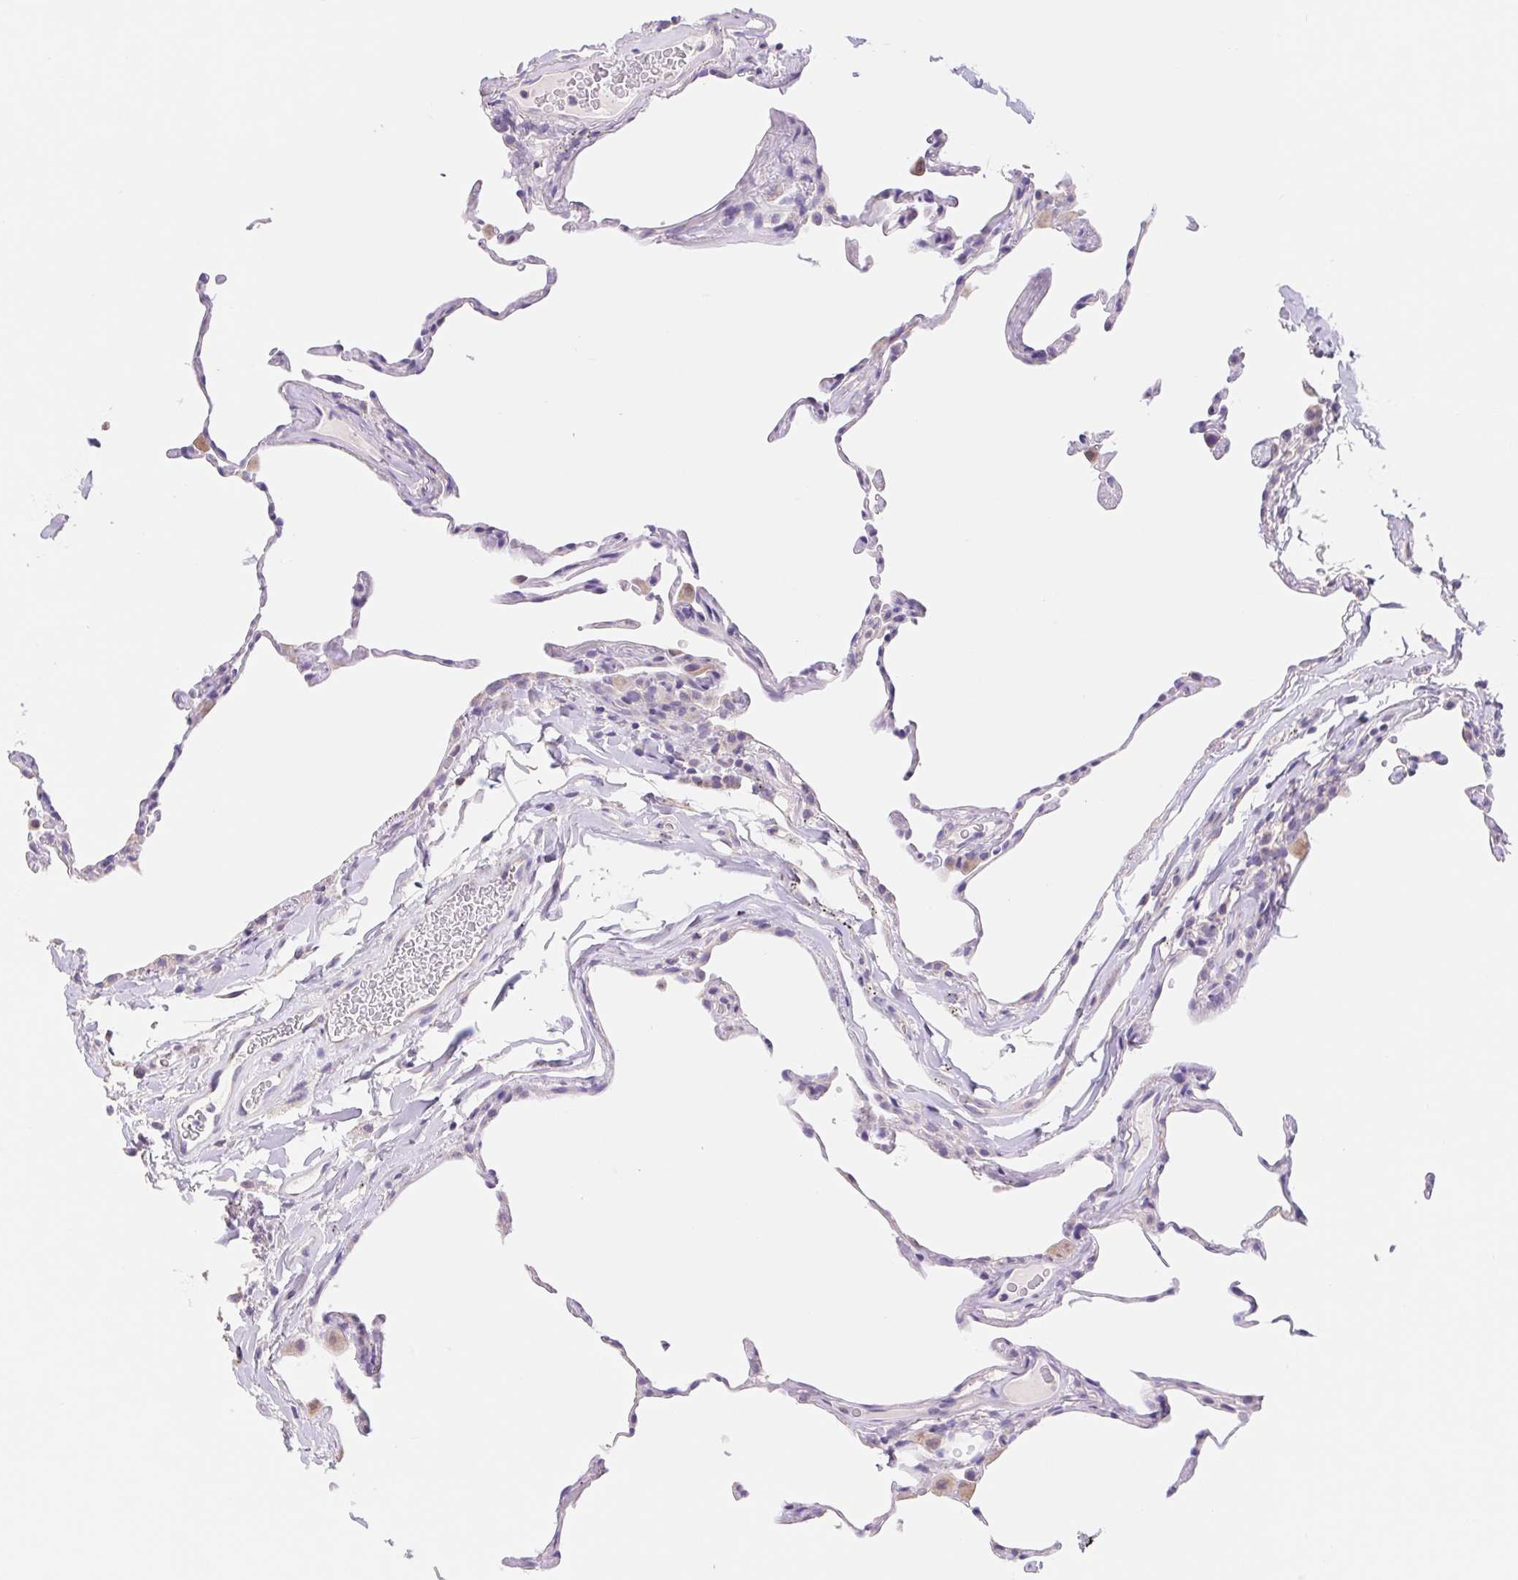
{"staining": {"intensity": "negative", "quantity": "none", "location": "none"}, "tissue": "lung", "cell_type": "Alveolar cells", "image_type": "normal", "snomed": [{"axis": "morphology", "description": "Normal tissue, NOS"}, {"axis": "topography", "description": "Lung"}], "caption": "Immunohistochemistry (IHC) of benign human lung reveals no positivity in alveolar cells. Brightfield microscopy of IHC stained with DAB (3,3'-diaminobenzidine) (brown) and hematoxylin (blue), captured at high magnification.", "gene": "FKBP6", "patient": {"sex": "female", "age": 57}}